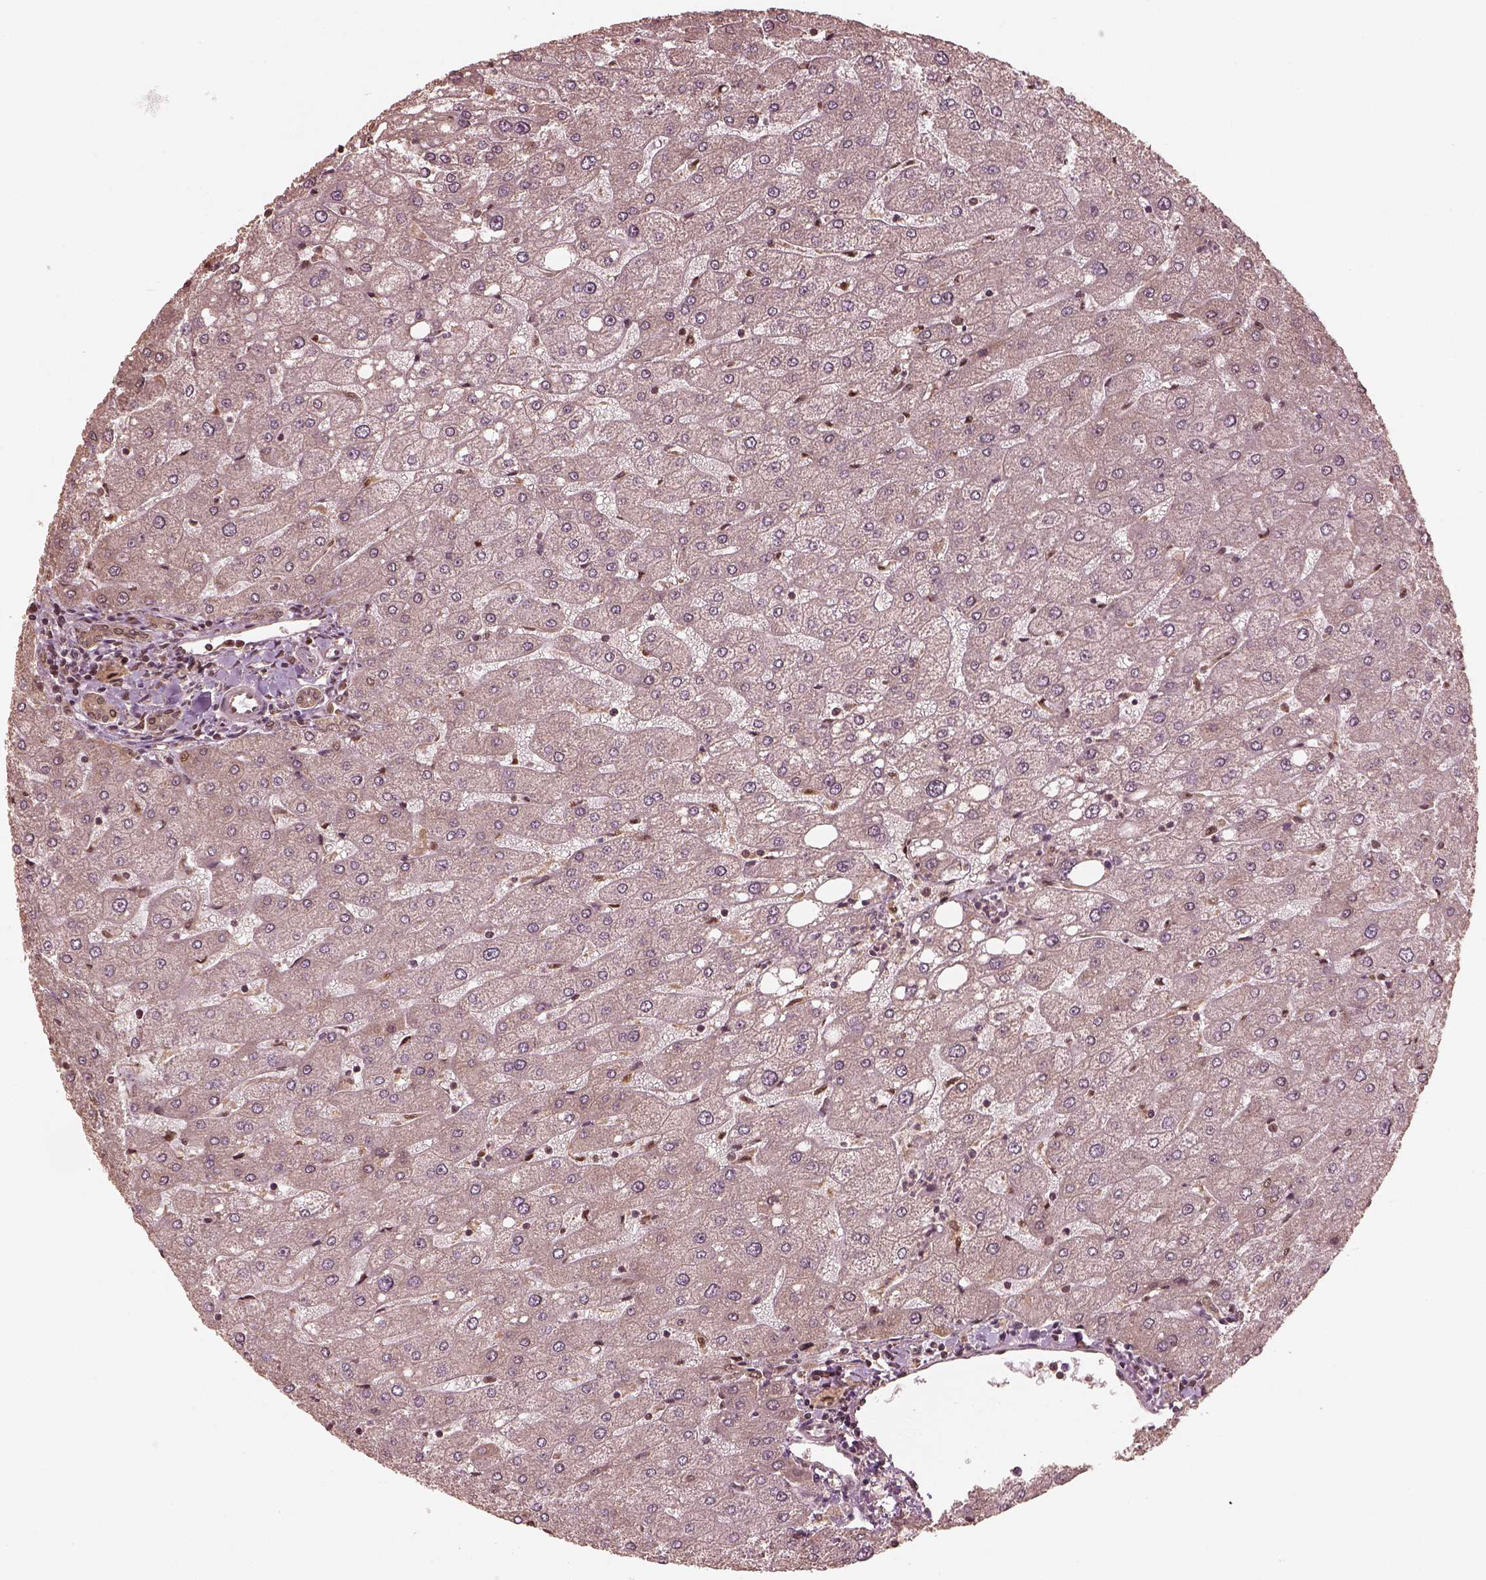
{"staining": {"intensity": "weak", "quantity": ">75%", "location": "cytoplasmic/membranous"}, "tissue": "liver", "cell_type": "Cholangiocytes", "image_type": "normal", "snomed": [{"axis": "morphology", "description": "Normal tissue, NOS"}, {"axis": "topography", "description": "Liver"}], "caption": "Immunohistochemistry image of benign human liver stained for a protein (brown), which displays low levels of weak cytoplasmic/membranous expression in about >75% of cholangiocytes.", "gene": "PSMC5", "patient": {"sex": "male", "age": 67}}